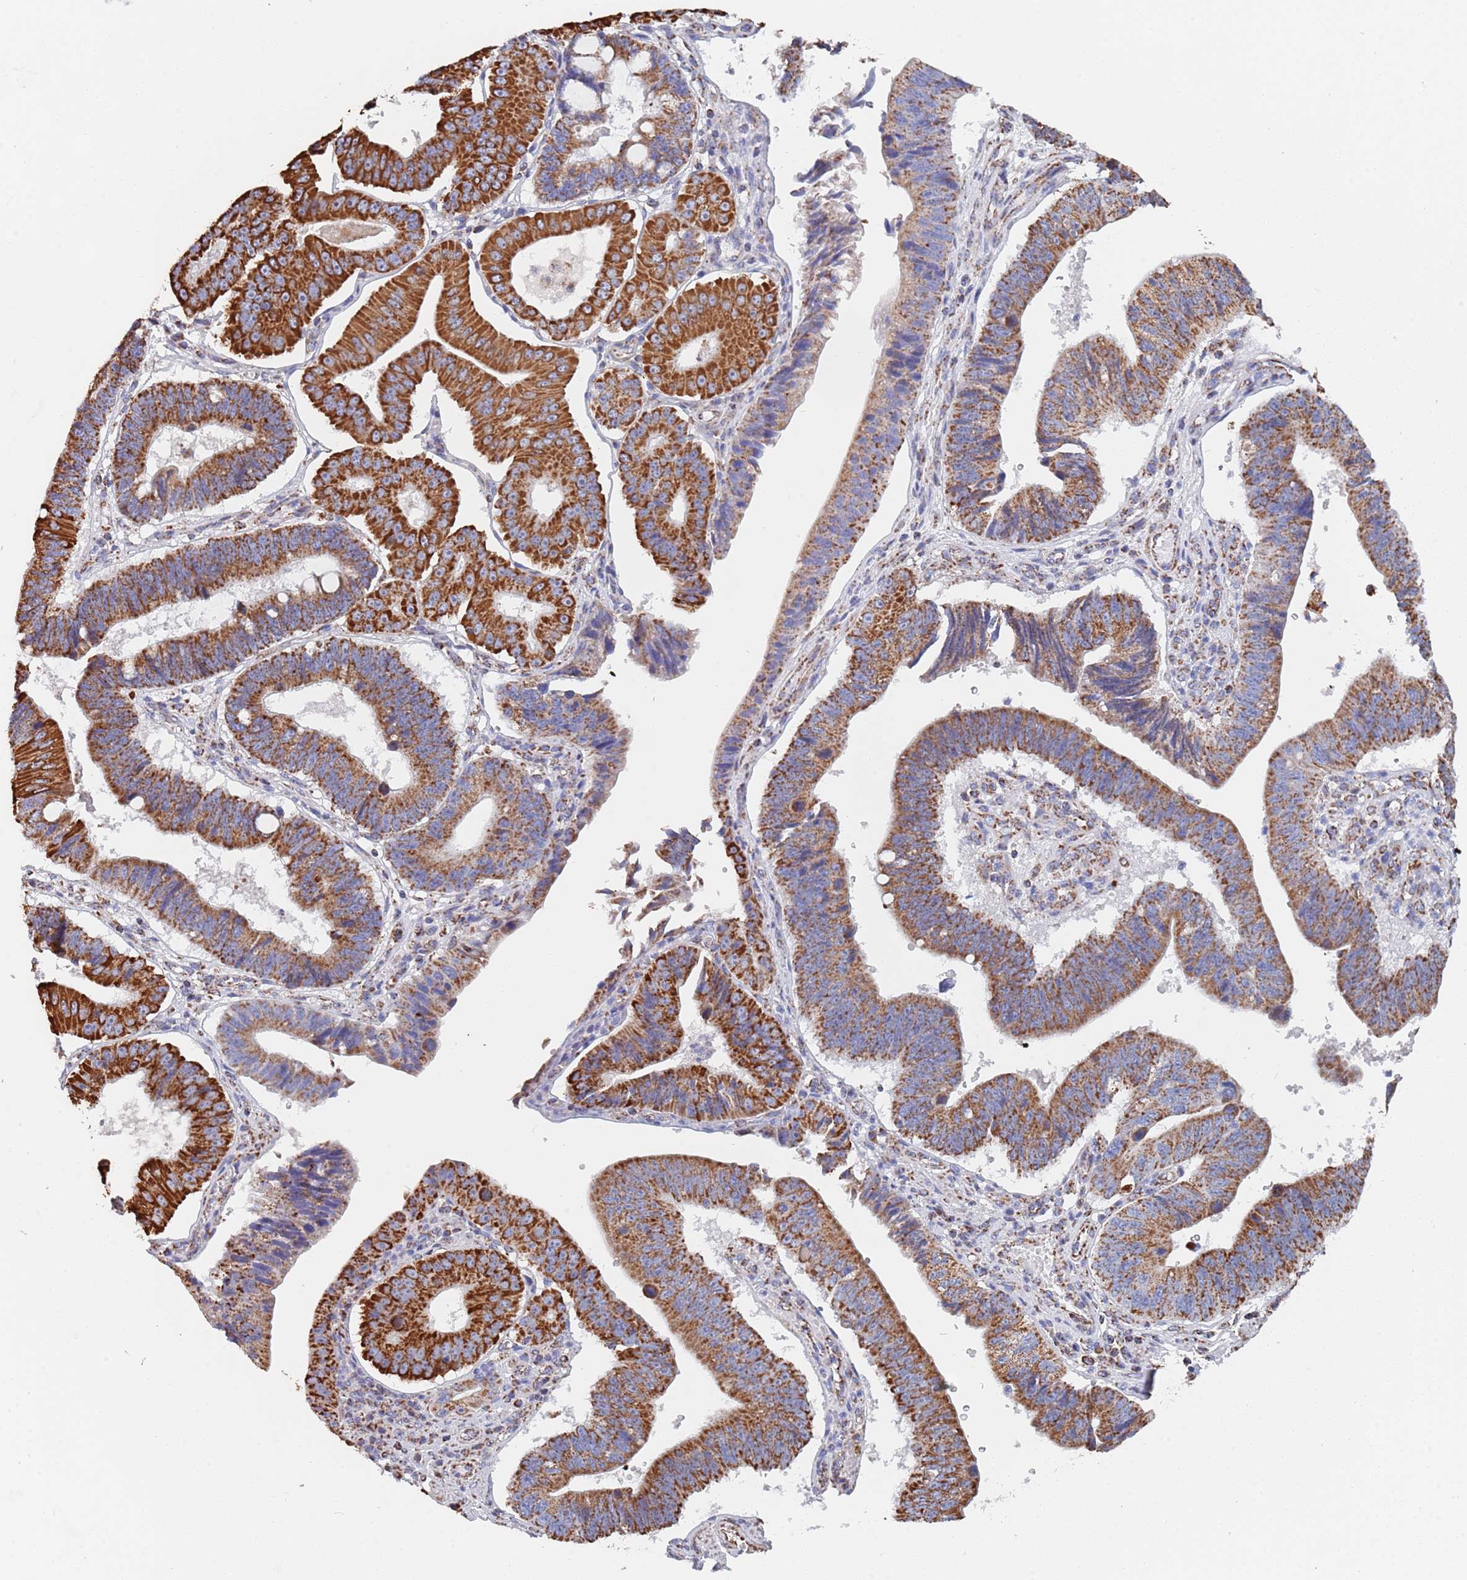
{"staining": {"intensity": "strong", "quantity": ">75%", "location": "cytoplasmic/membranous"}, "tissue": "stomach cancer", "cell_type": "Tumor cells", "image_type": "cancer", "snomed": [{"axis": "morphology", "description": "Adenocarcinoma, NOS"}, {"axis": "topography", "description": "Stomach"}], "caption": "Adenocarcinoma (stomach) stained for a protein (brown) shows strong cytoplasmic/membranous positive positivity in about >75% of tumor cells.", "gene": "PGP", "patient": {"sex": "male", "age": 59}}